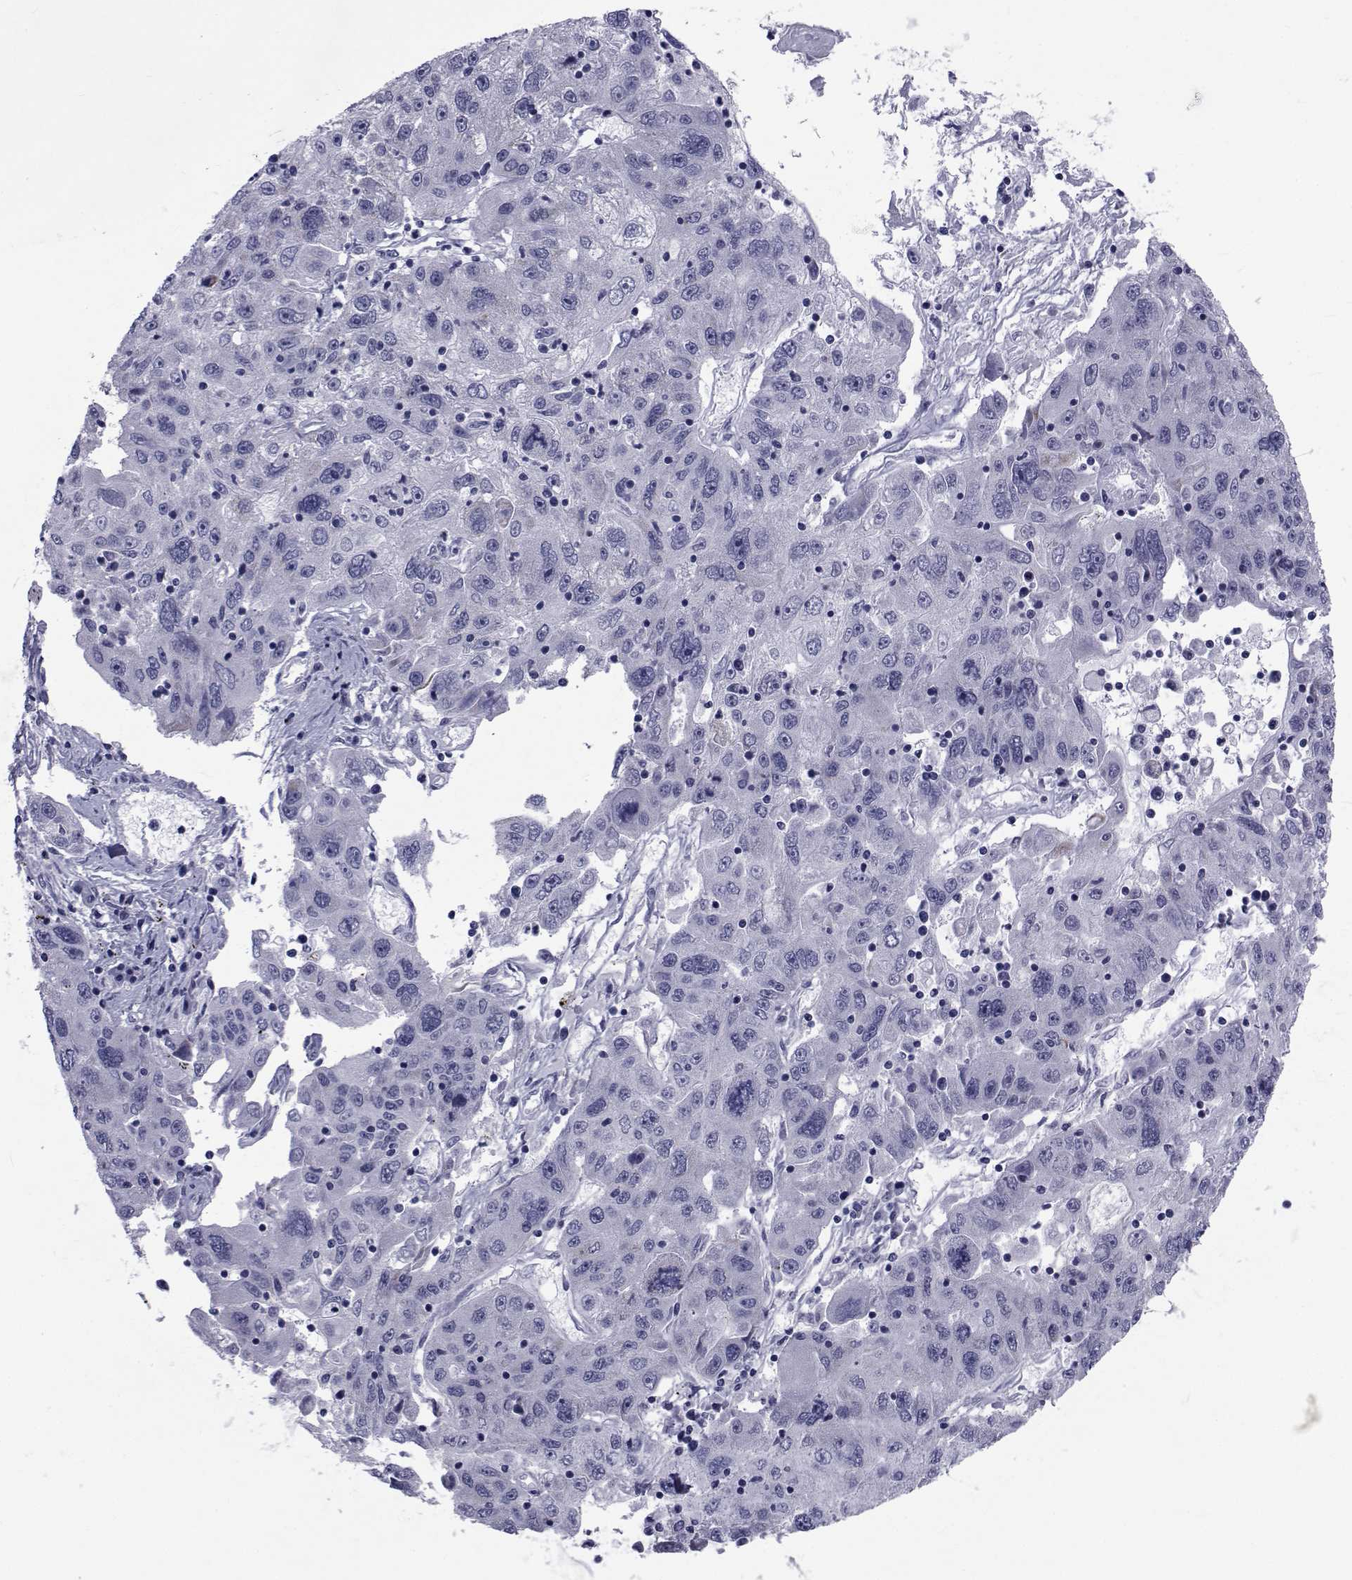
{"staining": {"intensity": "negative", "quantity": "none", "location": "none"}, "tissue": "stomach cancer", "cell_type": "Tumor cells", "image_type": "cancer", "snomed": [{"axis": "morphology", "description": "Adenocarcinoma, NOS"}, {"axis": "topography", "description": "Stomach"}], "caption": "This is an immunohistochemistry histopathology image of human stomach adenocarcinoma. There is no expression in tumor cells.", "gene": "GKAP1", "patient": {"sex": "male", "age": 56}}